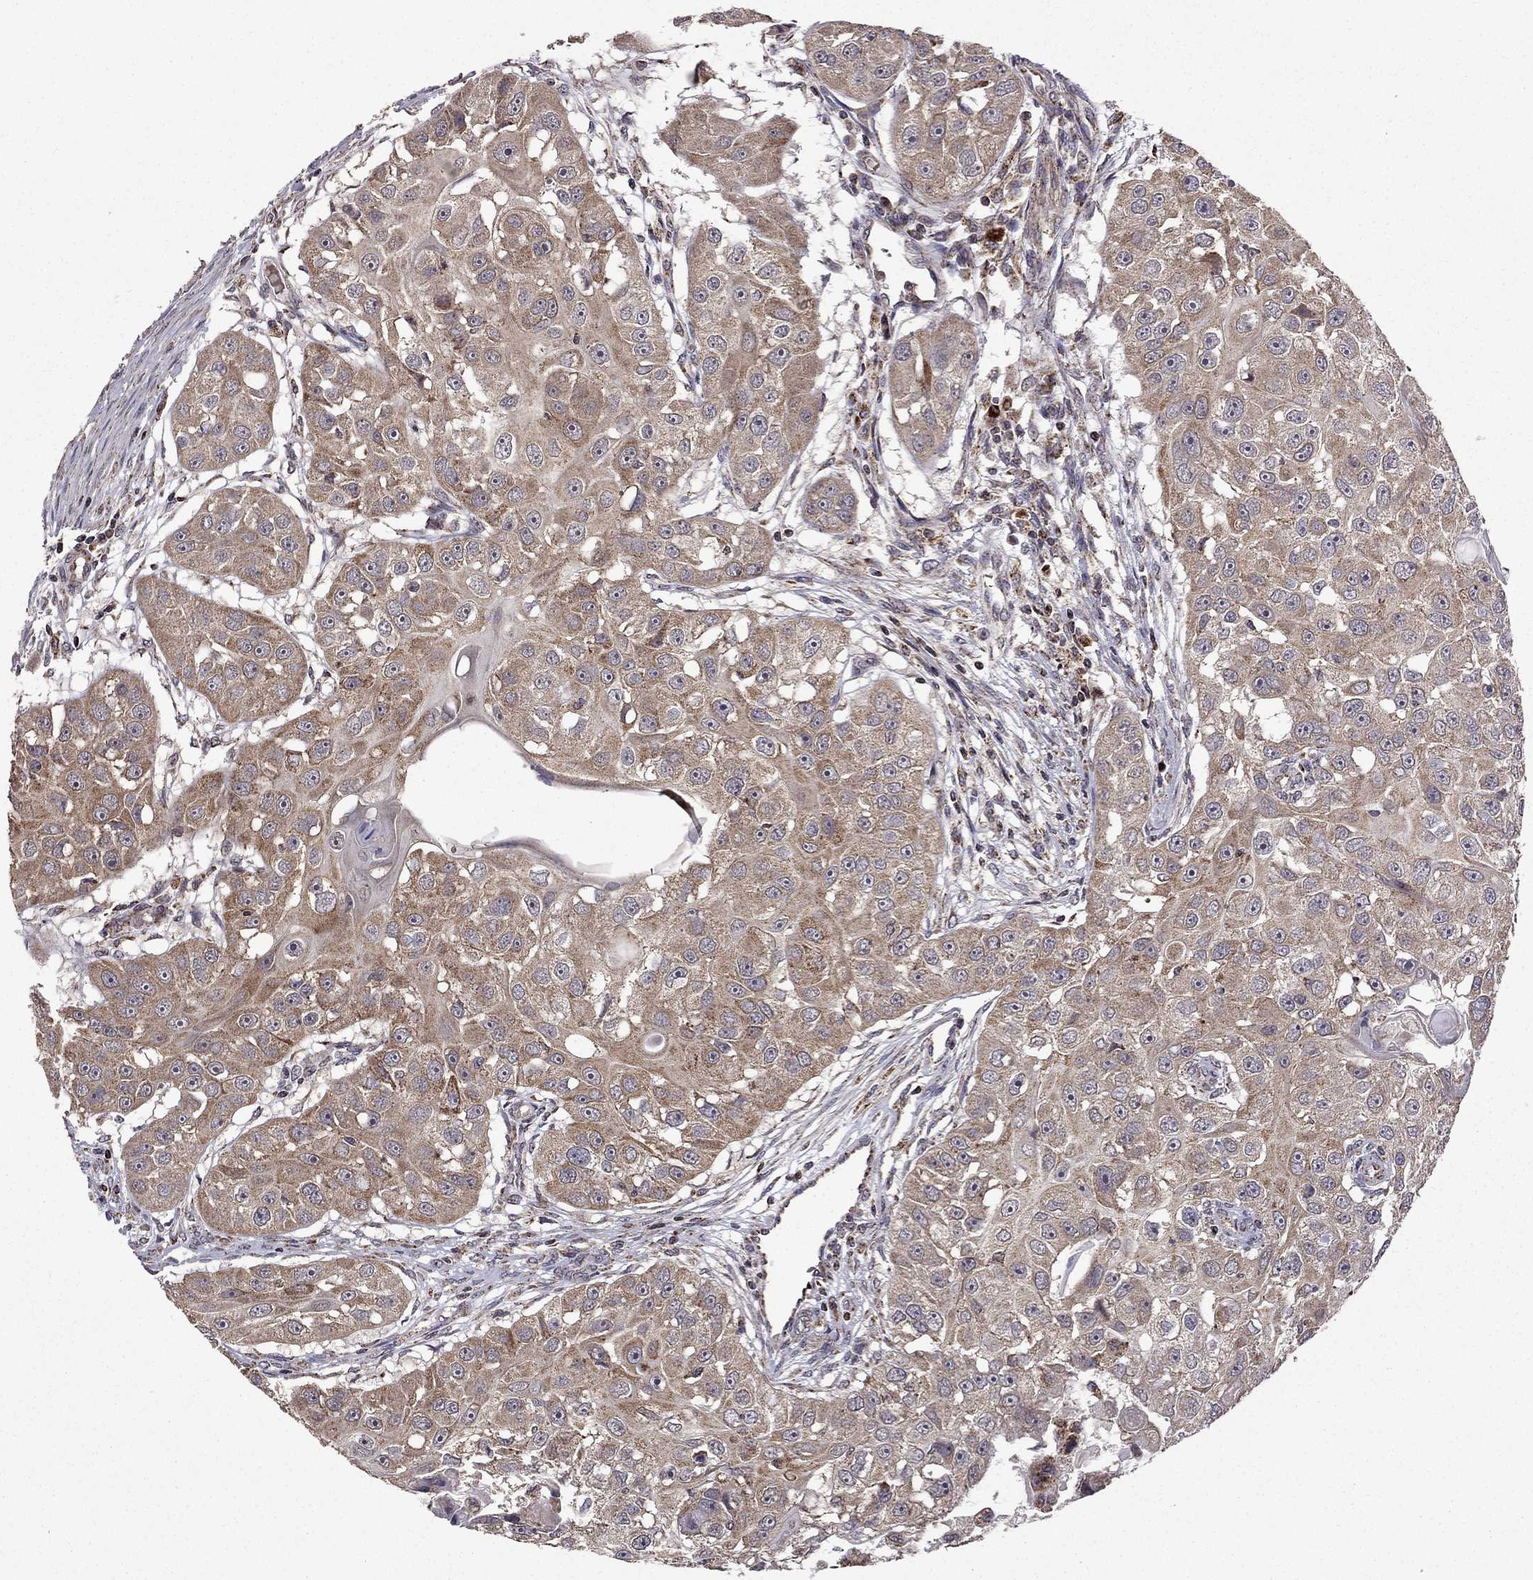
{"staining": {"intensity": "weak", "quantity": ">75%", "location": "cytoplasmic/membranous"}, "tissue": "head and neck cancer", "cell_type": "Tumor cells", "image_type": "cancer", "snomed": [{"axis": "morphology", "description": "Squamous cell carcinoma, NOS"}, {"axis": "topography", "description": "Head-Neck"}], "caption": "This is a histology image of immunohistochemistry (IHC) staining of head and neck squamous cell carcinoma, which shows weak positivity in the cytoplasmic/membranous of tumor cells.", "gene": "TAB2", "patient": {"sex": "male", "age": 51}}